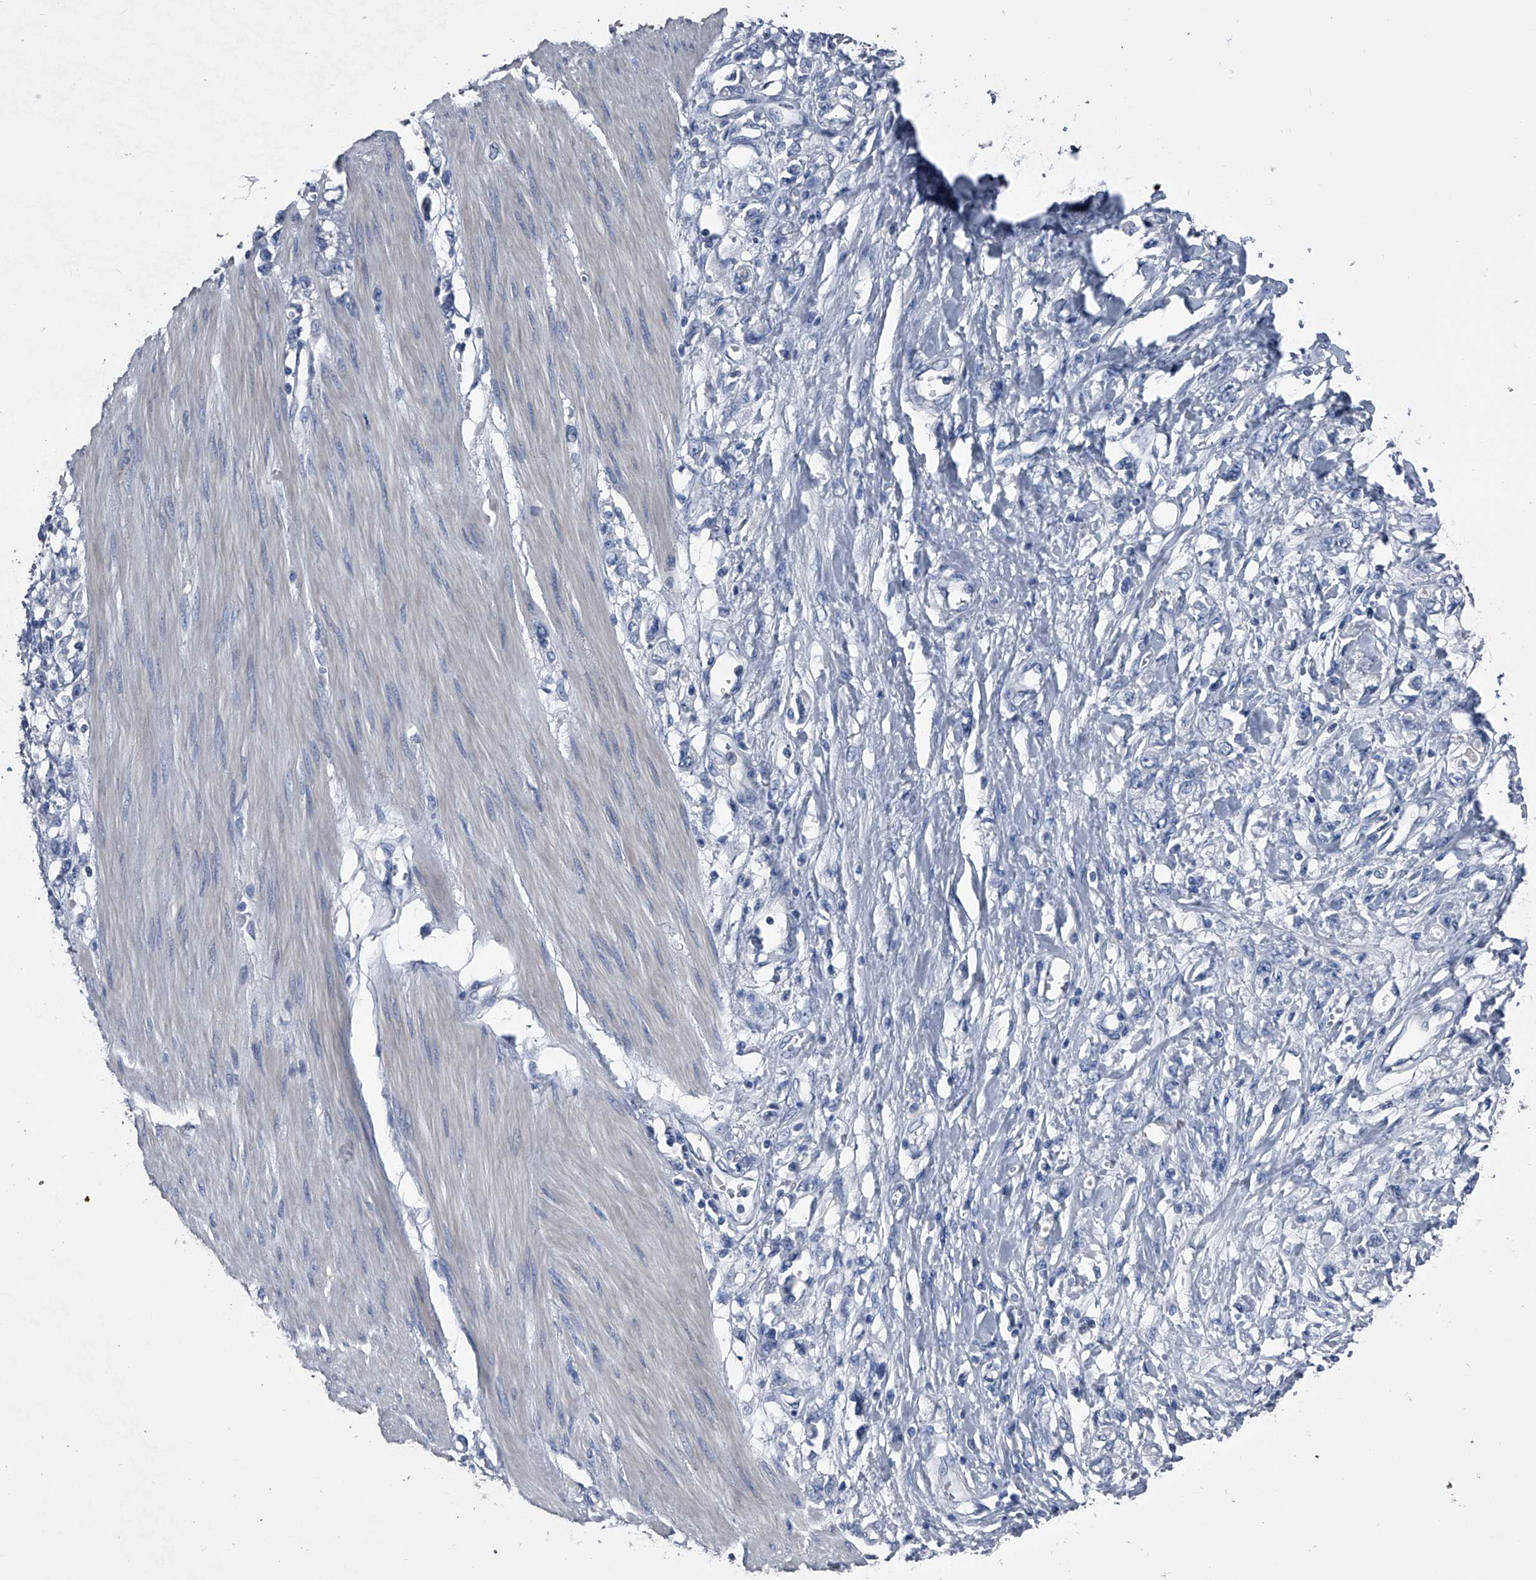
{"staining": {"intensity": "negative", "quantity": "none", "location": "none"}, "tissue": "stomach cancer", "cell_type": "Tumor cells", "image_type": "cancer", "snomed": [{"axis": "morphology", "description": "Adenocarcinoma, NOS"}, {"axis": "topography", "description": "Stomach"}], "caption": "There is no significant expression in tumor cells of adenocarcinoma (stomach). Nuclei are stained in blue.", "gene": "KIF13A", "patient": {"sex": "female", "age": 76}}